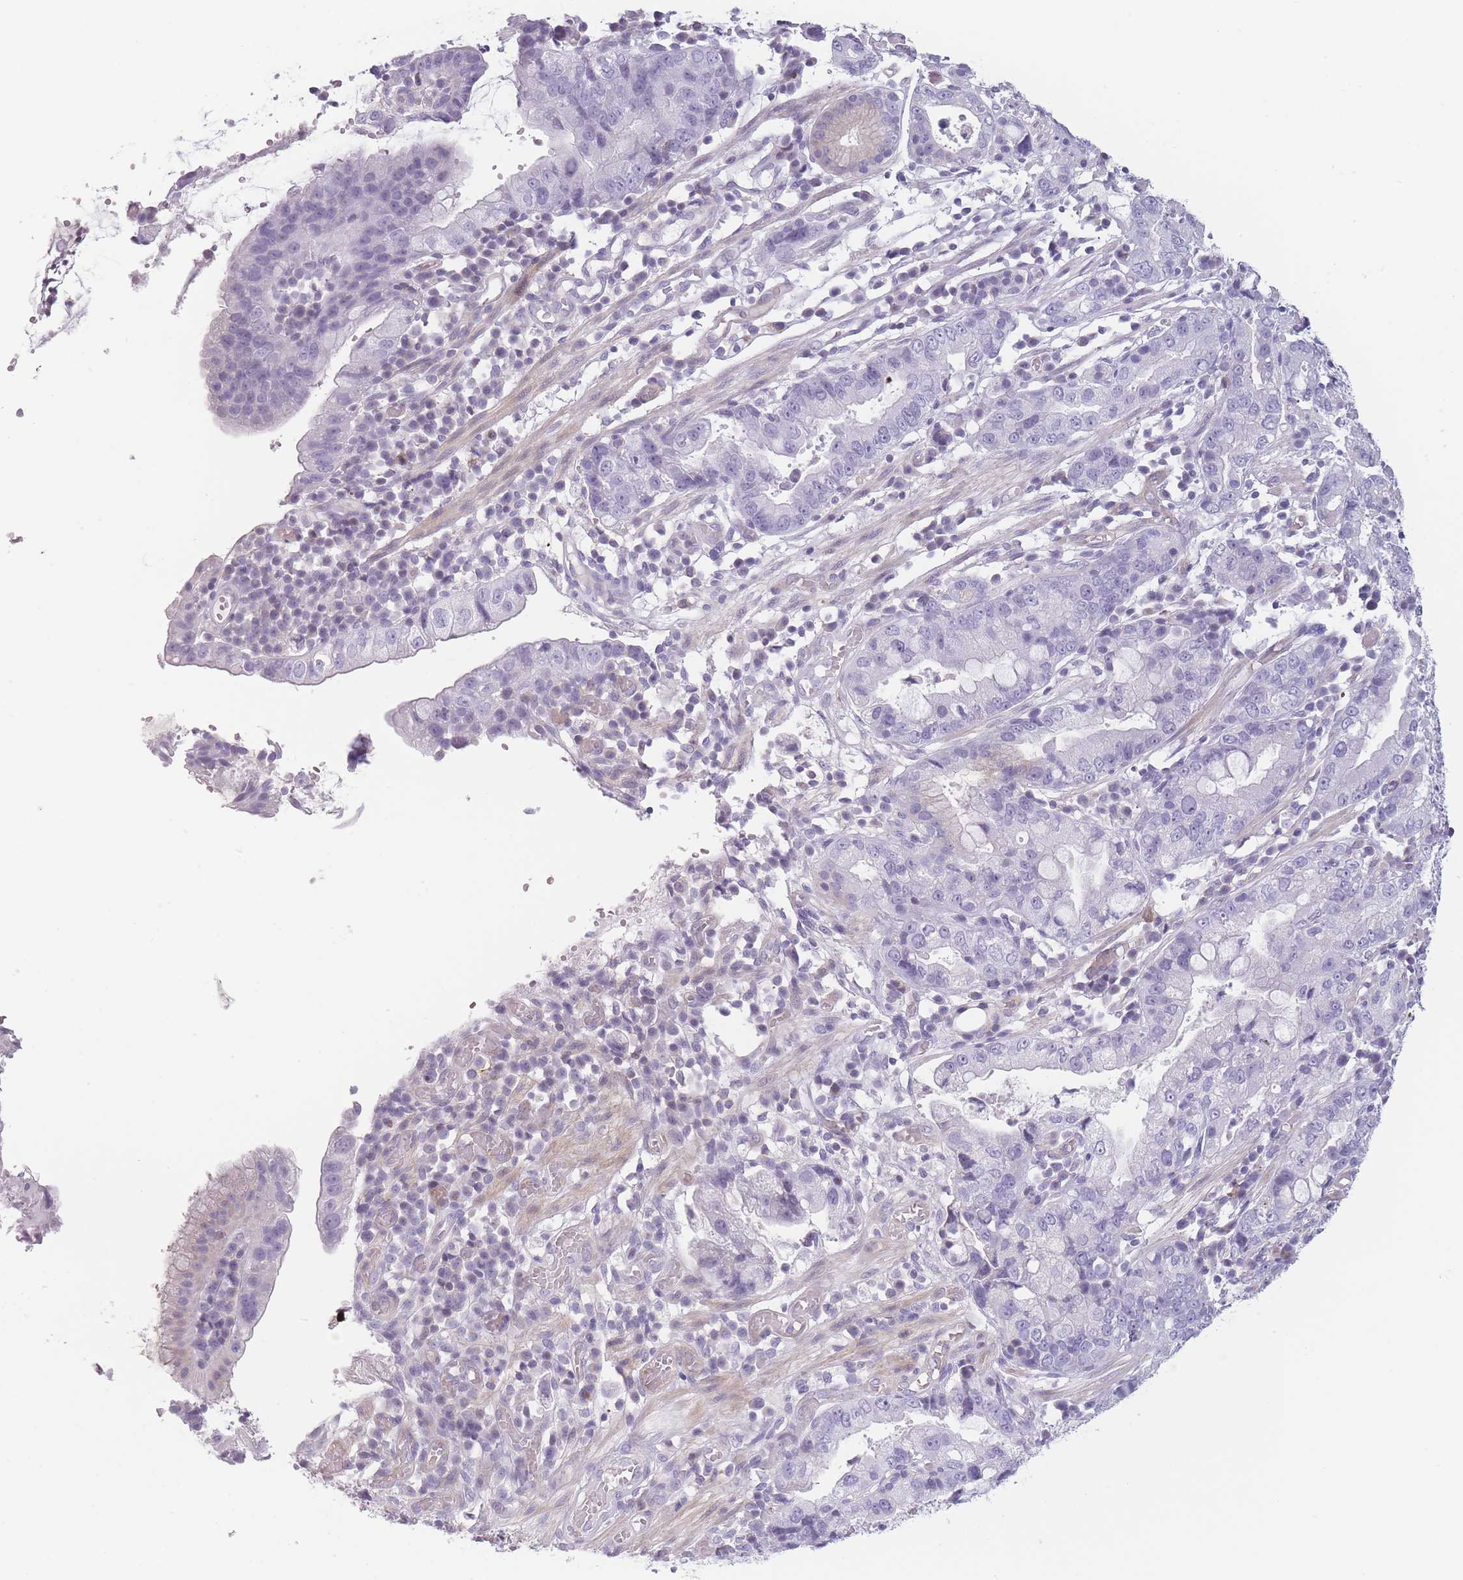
{"staining": {"intensity": "negative", "quantity": "none", "location": "none"}, "tissue": "stomach cancer", "cell_type": "Tumor cells", "image_type": "cancer", "snomed": [{"axis": "morphology", "description": "Adenocarcinoma, NOS"}, {"axis": "topography", "description": "Stomach"}], "caption": "Stomach adenocarcinoma stained for a protein using immunohistochemistry reveals no expression tumor cells.", "gene": "GGT1", "patient": {"sex": "male", "age": 55}}